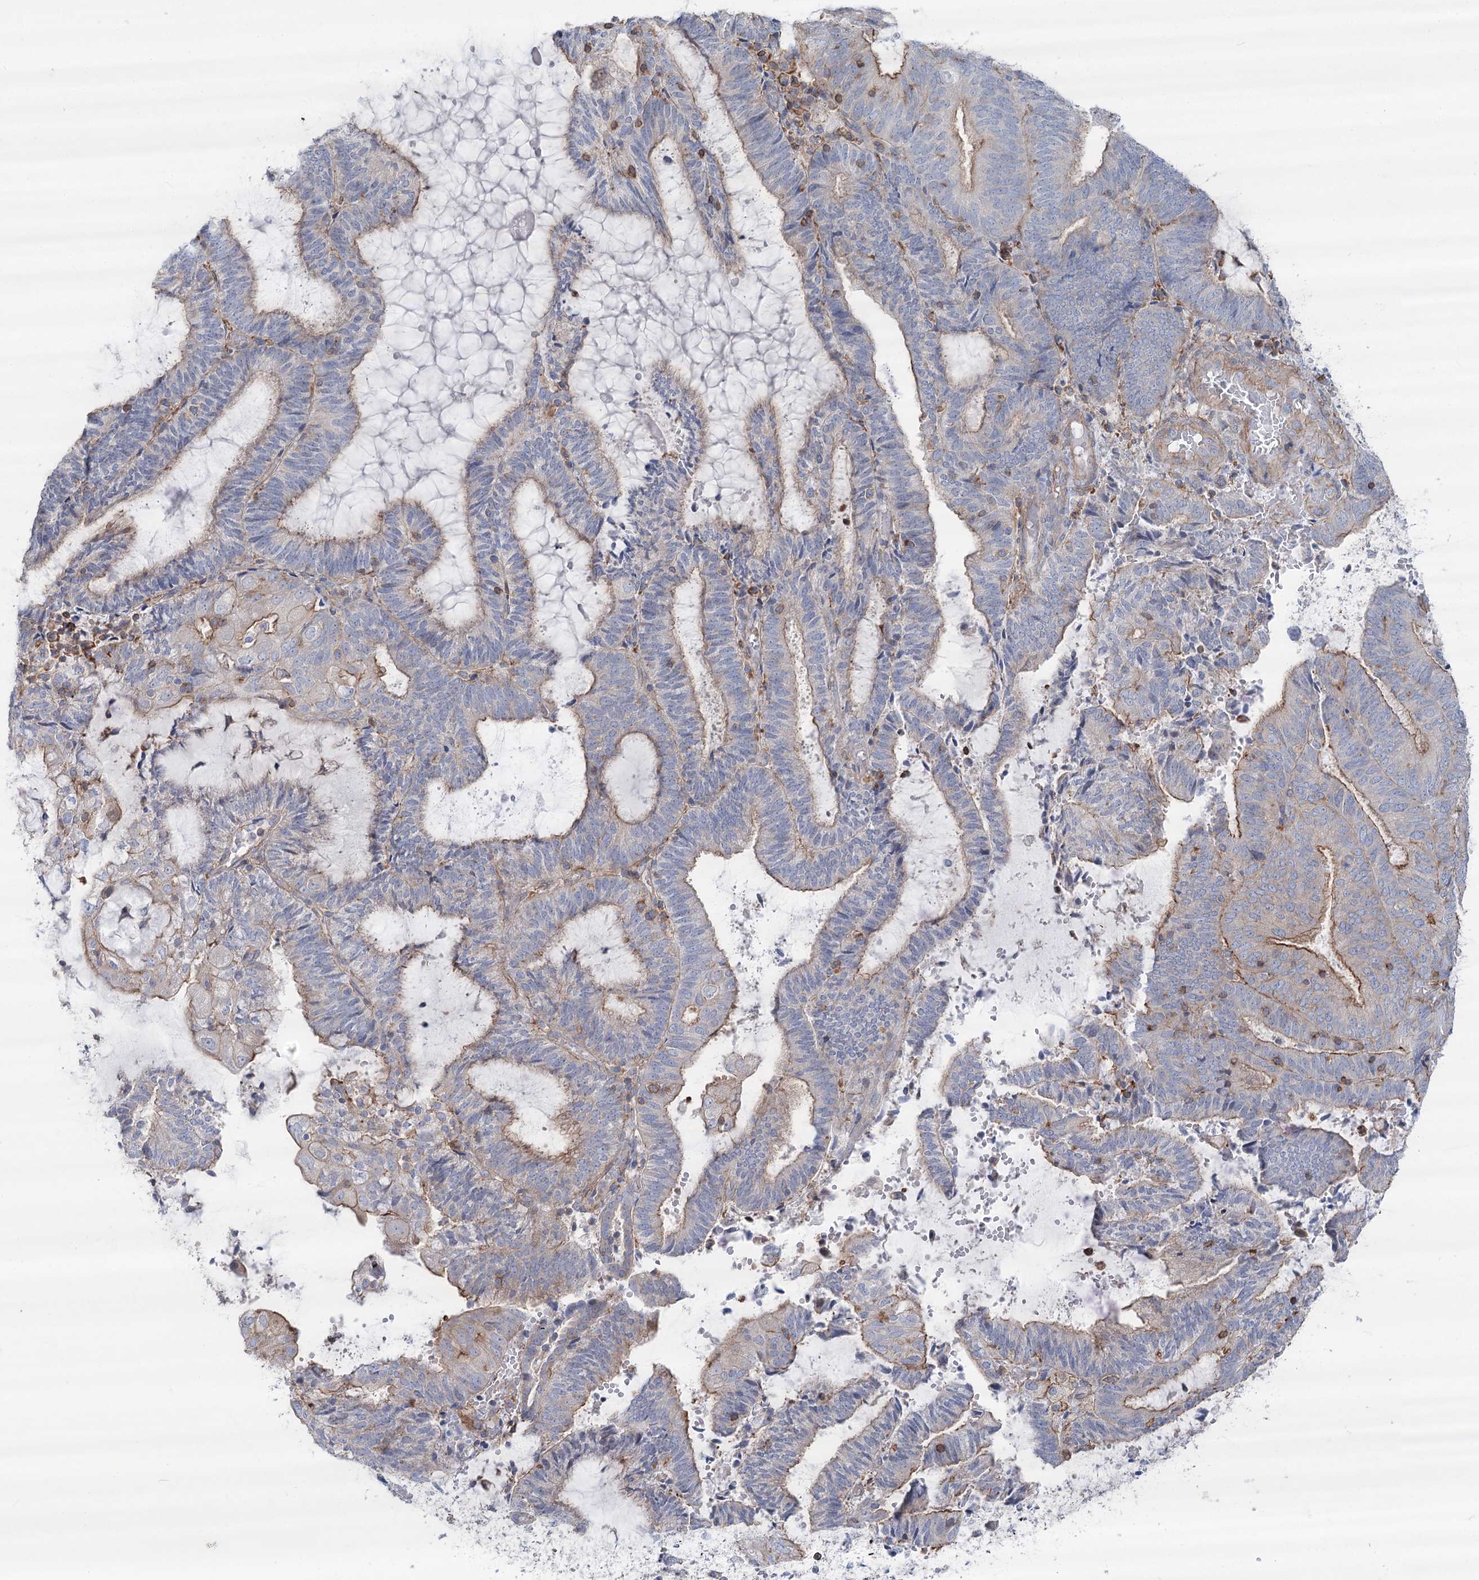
{"staining": {"intensity": "moderate", "quantity": "25%-75%", "location": "cytoplasmic/membranous"}, "tissue": "endometrial cancer", "cell_type": "Tumor cells", "image_type": "cancer", "snomed": [{"axis": "morphology", "description": "Adenocarcinoma, NOS"}, {"axis": "topography", "description": "Endometrium"}], "caption": "Endometrial adenocarcinoma tissue displays moderate cytoplasmic/membranous expression in about 25%-75% of tumor cells, visualized by immunohistochemistry.", "gene": "LARP1B", "patient": {"sex": "female", "age": 81}}